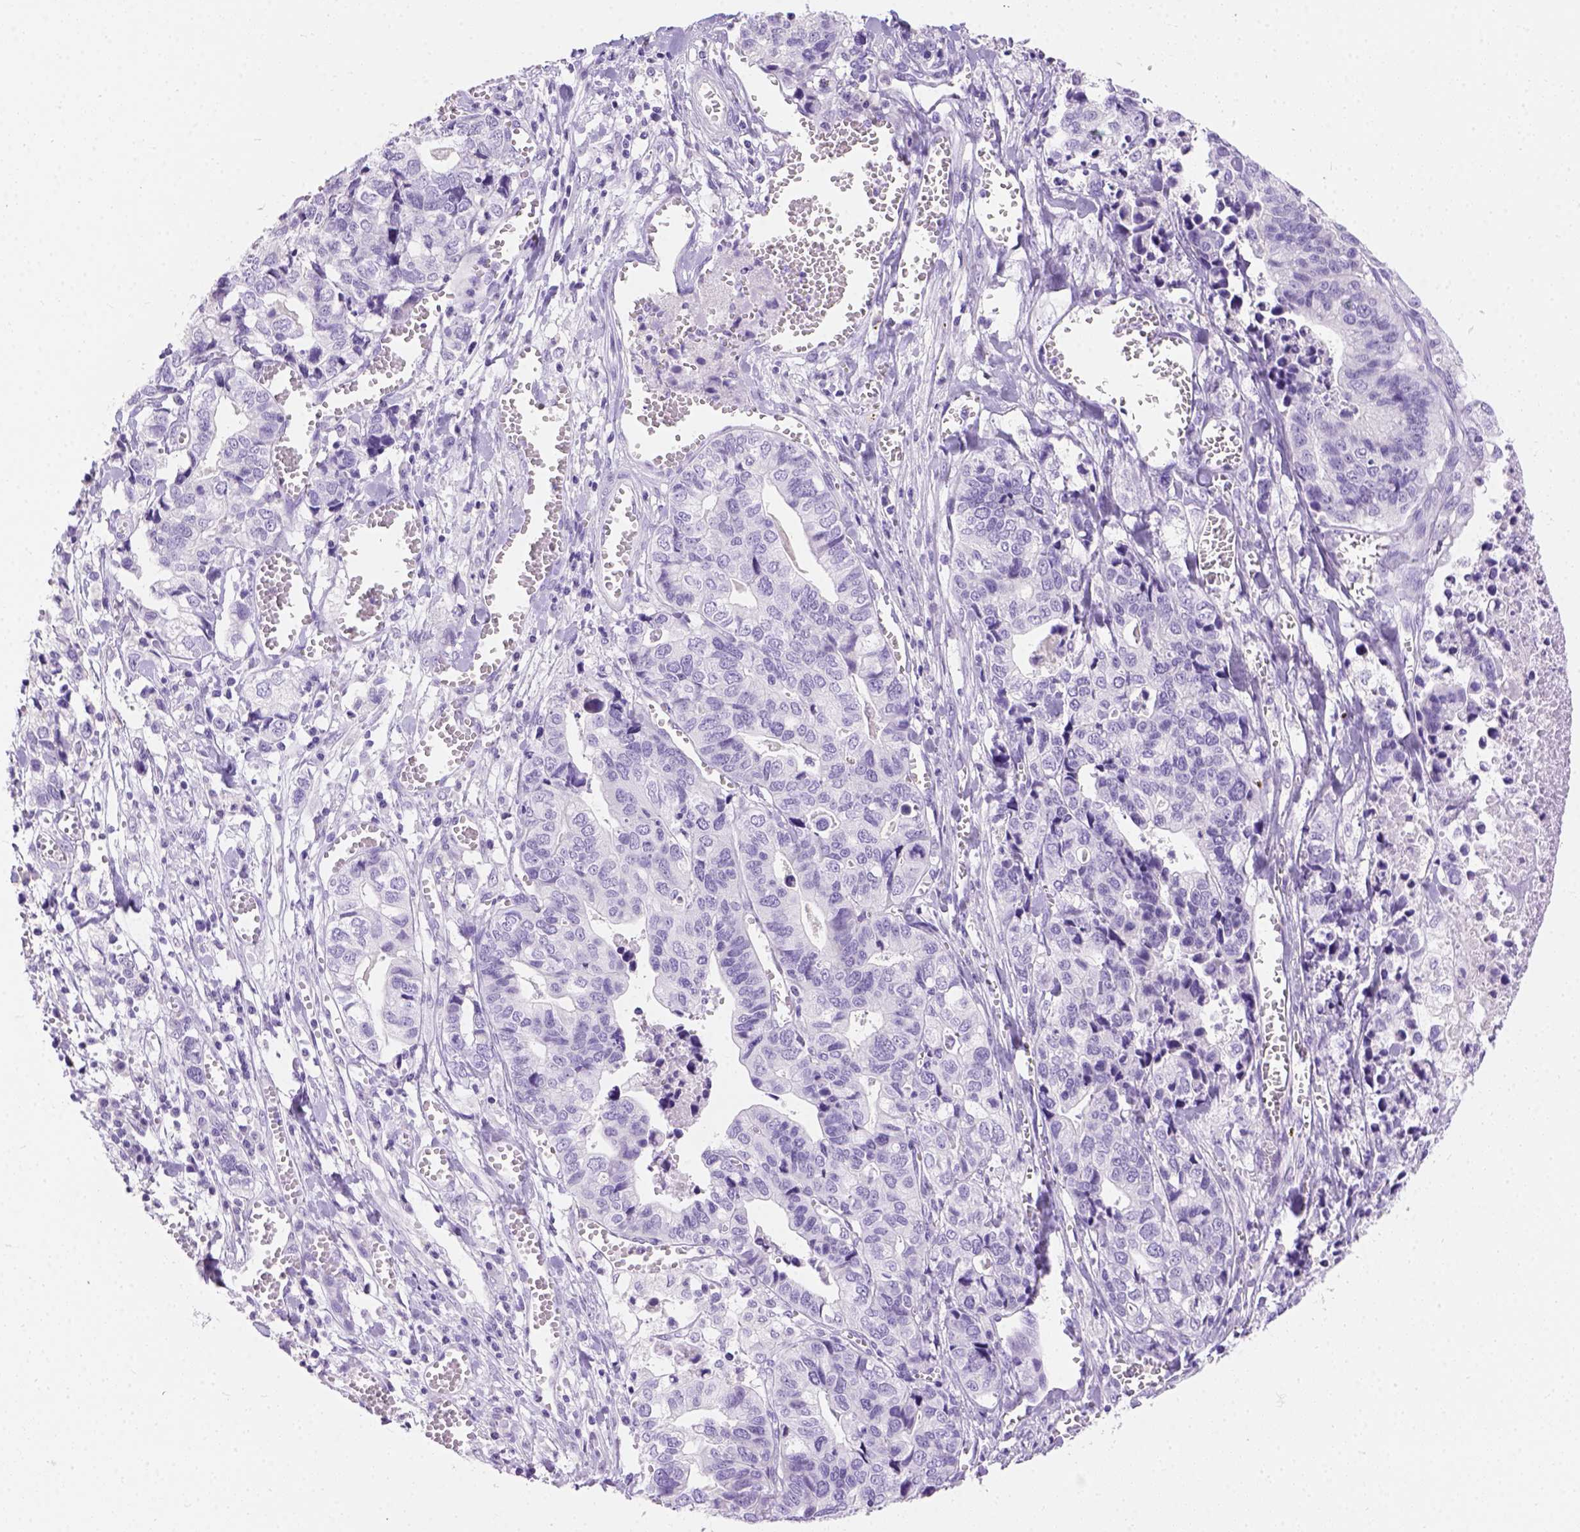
{"staining": {"intensity": "negative", "quantity": "none", "location": "none"}, "tissue": "stomach cancer", "cell_type": "Tumor cells", "image_type": "cancer", "snomed": [{"axis": "morphology", "description": "Adenocarcinoma, NOS"}, {"axis": "topography", "description": "Stomach, upper"}], "caption": "DAB (3,3'-diaminobenzidine) immunohistochemical staining of stomach adenocarcinoma shows no significant staining in tumor cells.", "gene": "TMEM38A", "patient": {"sex": "female", "age": 67}}